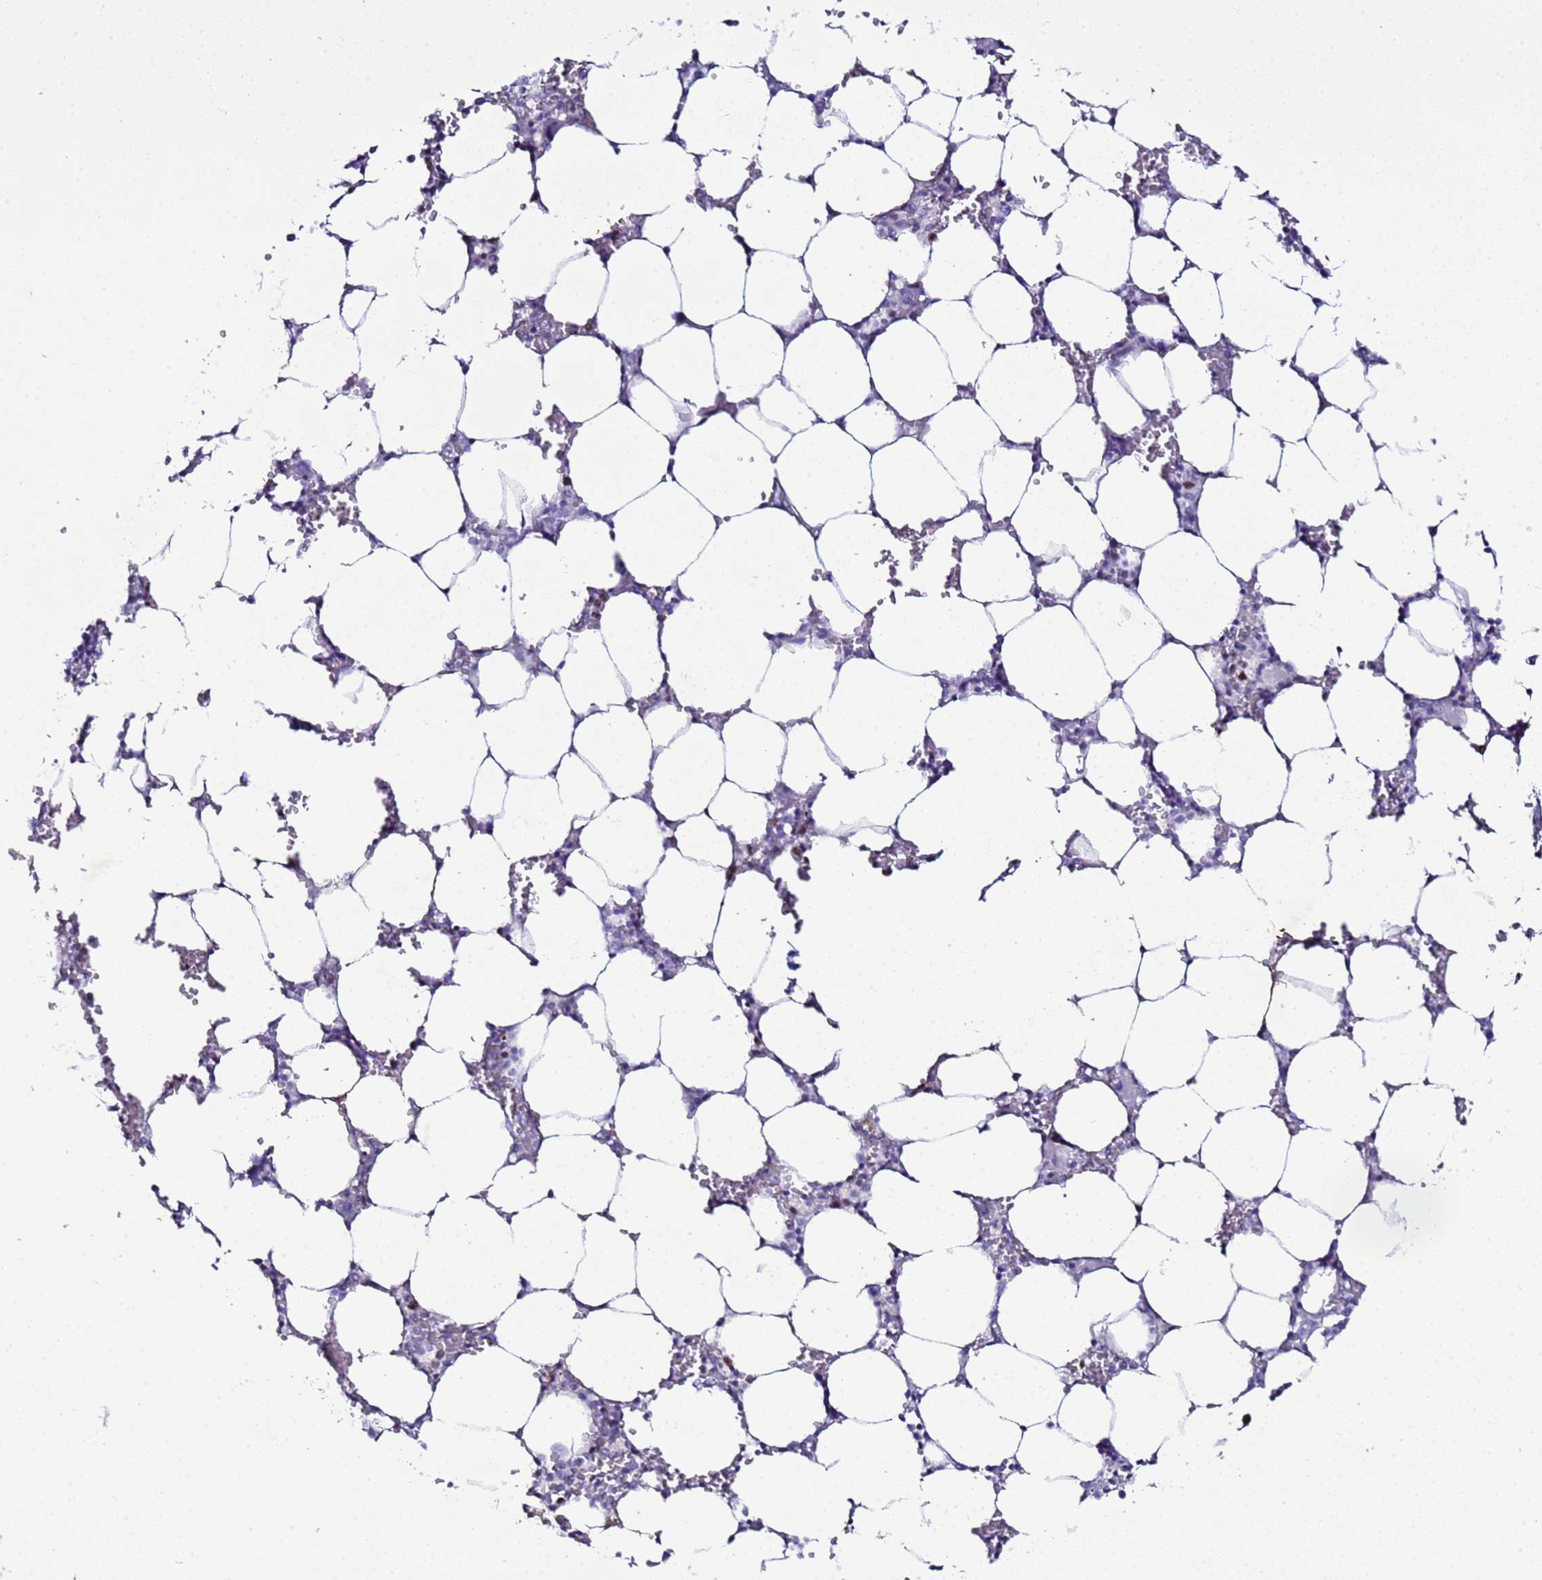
{"staining": {"intensity": "moderate", "quantity": "<25%", "location": "nuclear"}, "tissue": "bone marrow", "cell_type": "Hematopoietic cells", "image_type": "normal", "snomed": [{"axis": "morphology", "description": "Normal tissue, NOS"}, {"axis": "topography", "description": "Bone marrow"}], "caption": "Immunohistochemistry staining of normal bone marrow, which shows low levels of moderate nuclear positivity in approximately <25% of hematopoietic cells indicating moderate nuclear protein expression. The staining was performed using DAB (brown) for protein detection and nuclei were counterstained in hematoxylin (blue).", "gene": "BCL7A", "patient": {"sex": "male", "age": 64}}